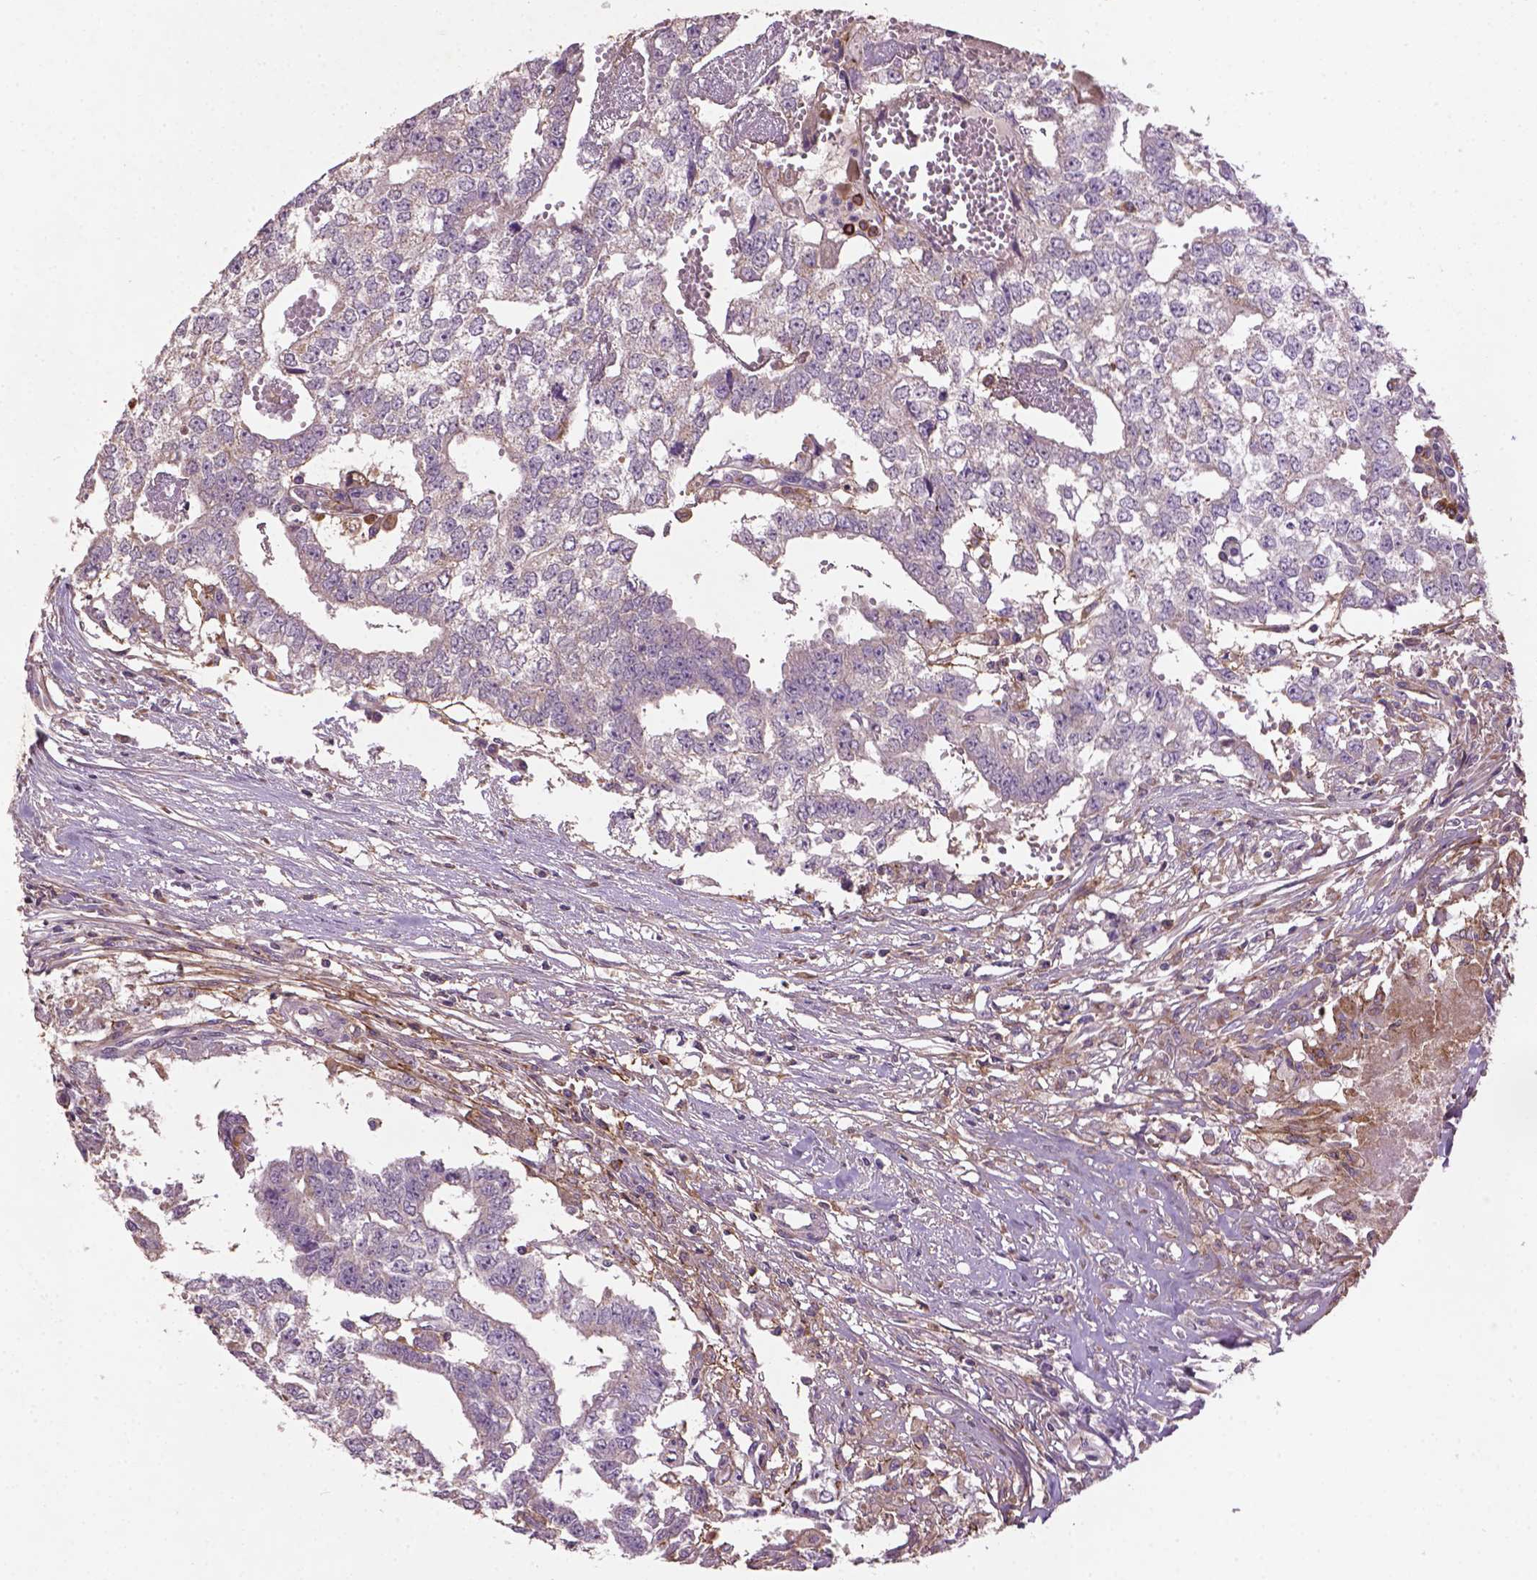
{"staining": {"intensity": "negative", "quantity": "none", "location": "none"}, "tissue": "testis cancer", "cell_type": "Tumor cells", "image_type": "cancer", "snomed": [{"axis": "morphology", "description": "Carcinoma, Embryonal, NOS"}, {"axis": "morphology", "description": "Teratoma, malignant, NOS"}, {"axis": "topography", "description": "Testis"}], "caption": "Tumor cells show no significant protein expression in testis teratoma (malignant).", "gene": "LRRC3C", "patient": {"sex": "male", "age": 24}}